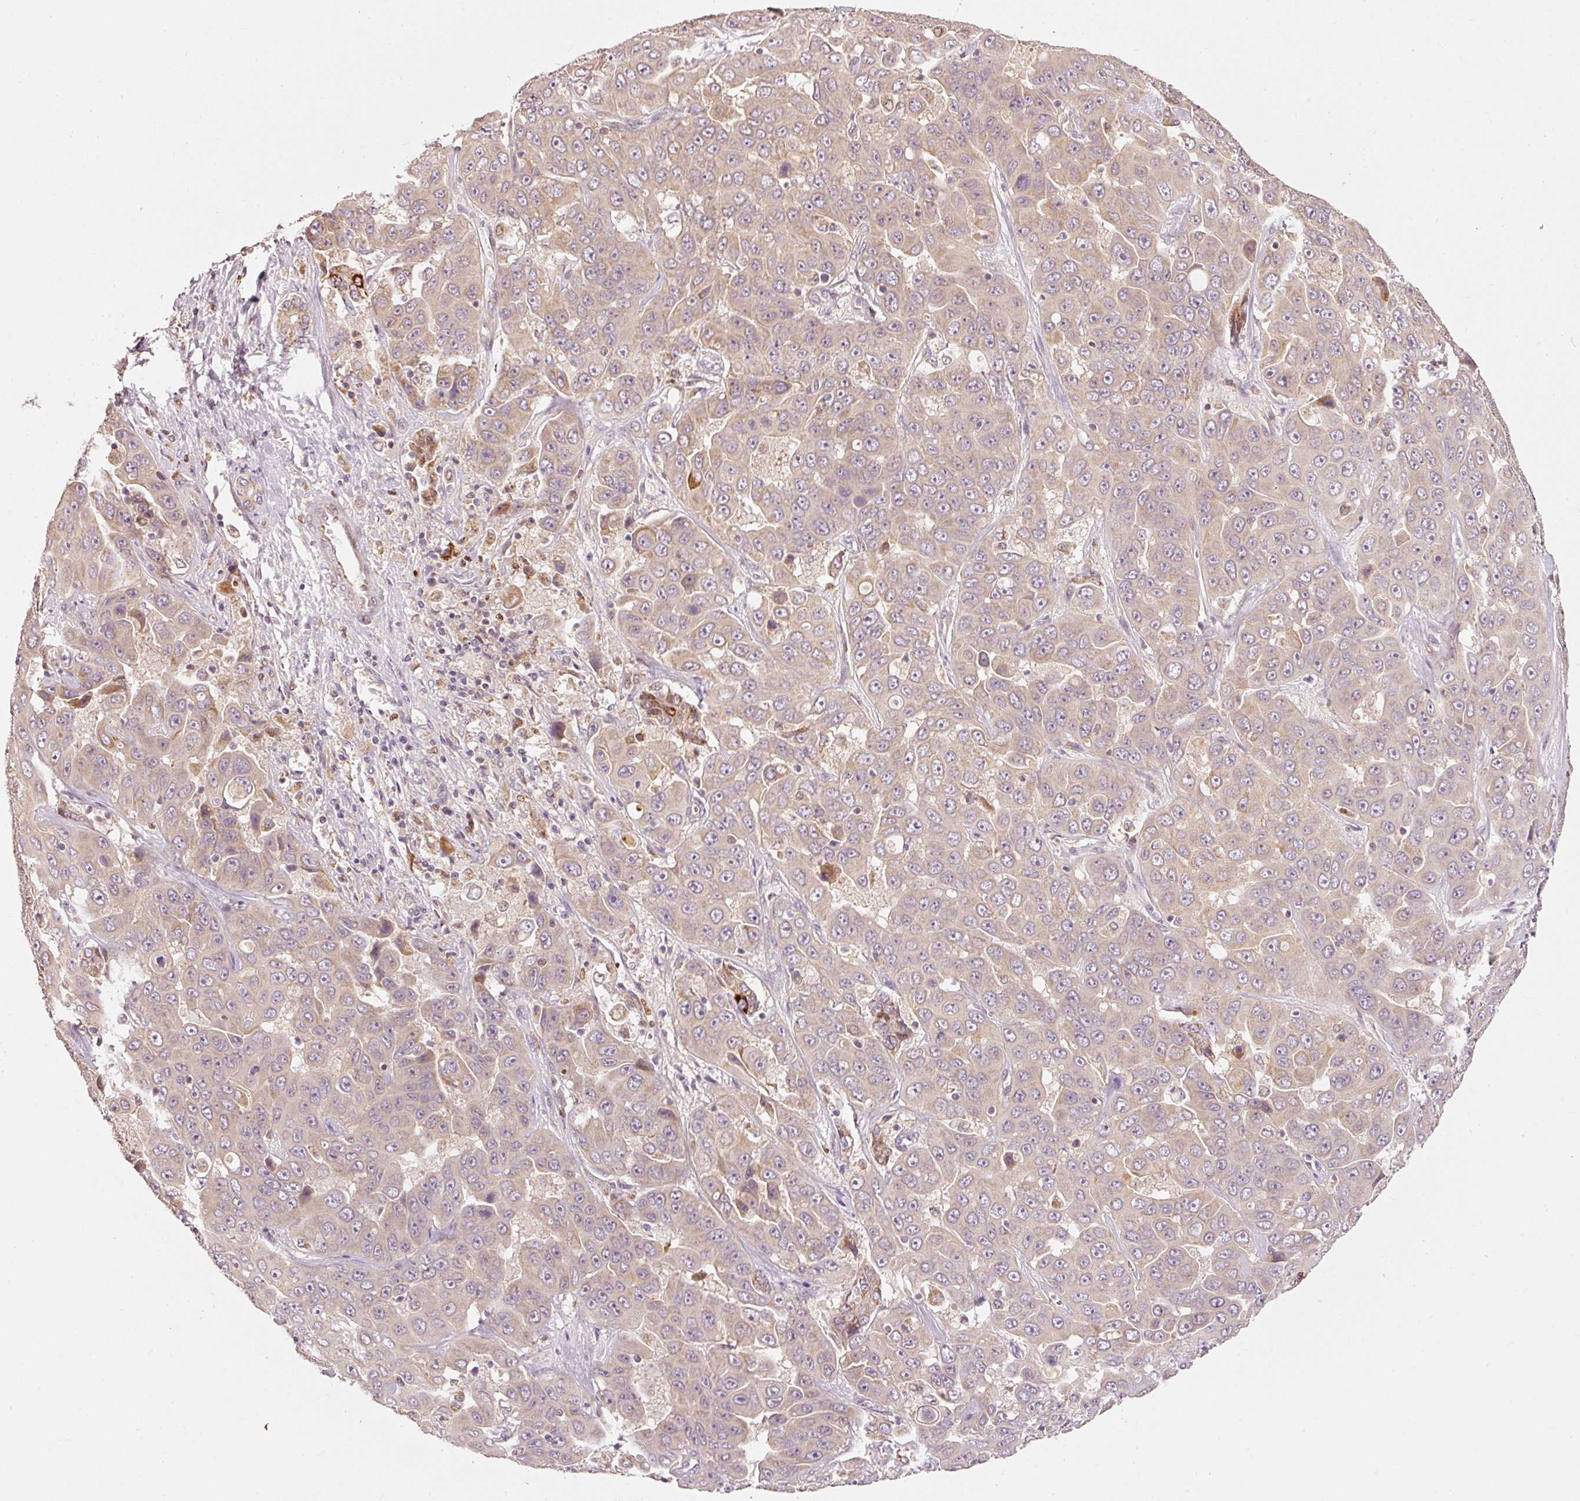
{"staining": {"intensity": "weak", "quantity": ">75%", "location": "cytoplasmic/membranous"}, "tissue": "liver cancer", "cell_type": "Tumor cells", "image_type": "cancer", "snomed": [{"axis": "morphology", "description": "Cholangiocarcinoma"}, {"axis": "topography", "description": "Liver"}], "caption": "This photomicrograph displays IHC staining of human liver cholangiocarcinoma, with low weak cytoplasmic/membranous expression in approximately >75% of tumor cells.", "gene": "MTHFD1L", "patient": {"sex": "female", "age": 52}}